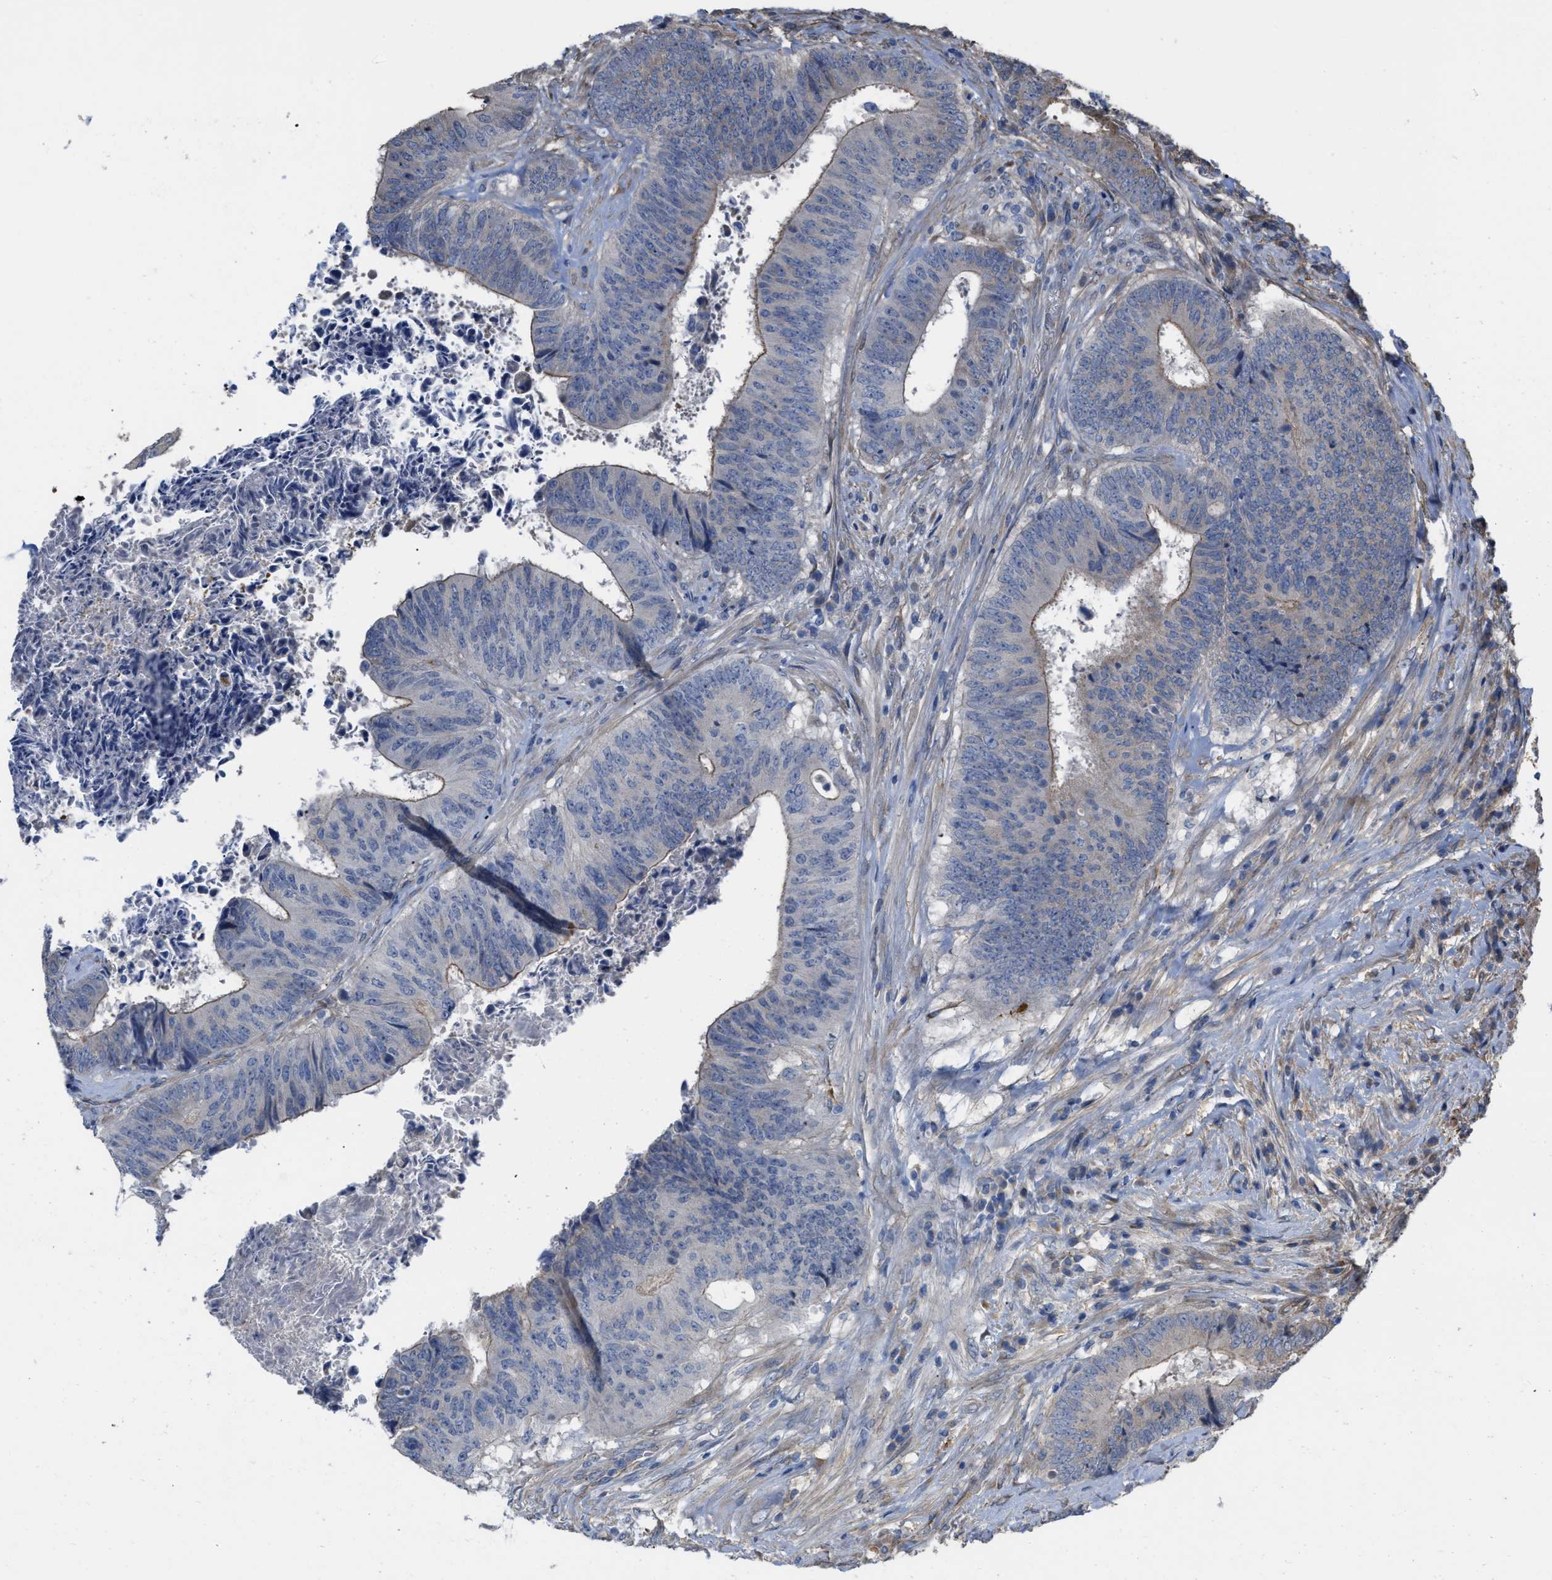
{"staining": {"intensity": "weak", "quantity": "25%-75%", "location": "cytoplasmic/membranous"}, "tissue": "colorectal cancer", "cell_type": "Tumor cells", "image_type": "cancer", "snomed": [{"axis": "morphology", "description": "Adenocarcinoma, NOS"}, {"axis": "topography", "description": "Rectum"}], "caption": "Protein analysis of colorectal cancer (adenocarcinoma) tissue reveals weak cytoplasmic/membranous staining in about 25%-75% of tumor cells. (brown staining indicates protein expression, while blue staining denotes nuclei).", "gene": "SLC4A11", "patient": {"sex": "male", "age": 72}}